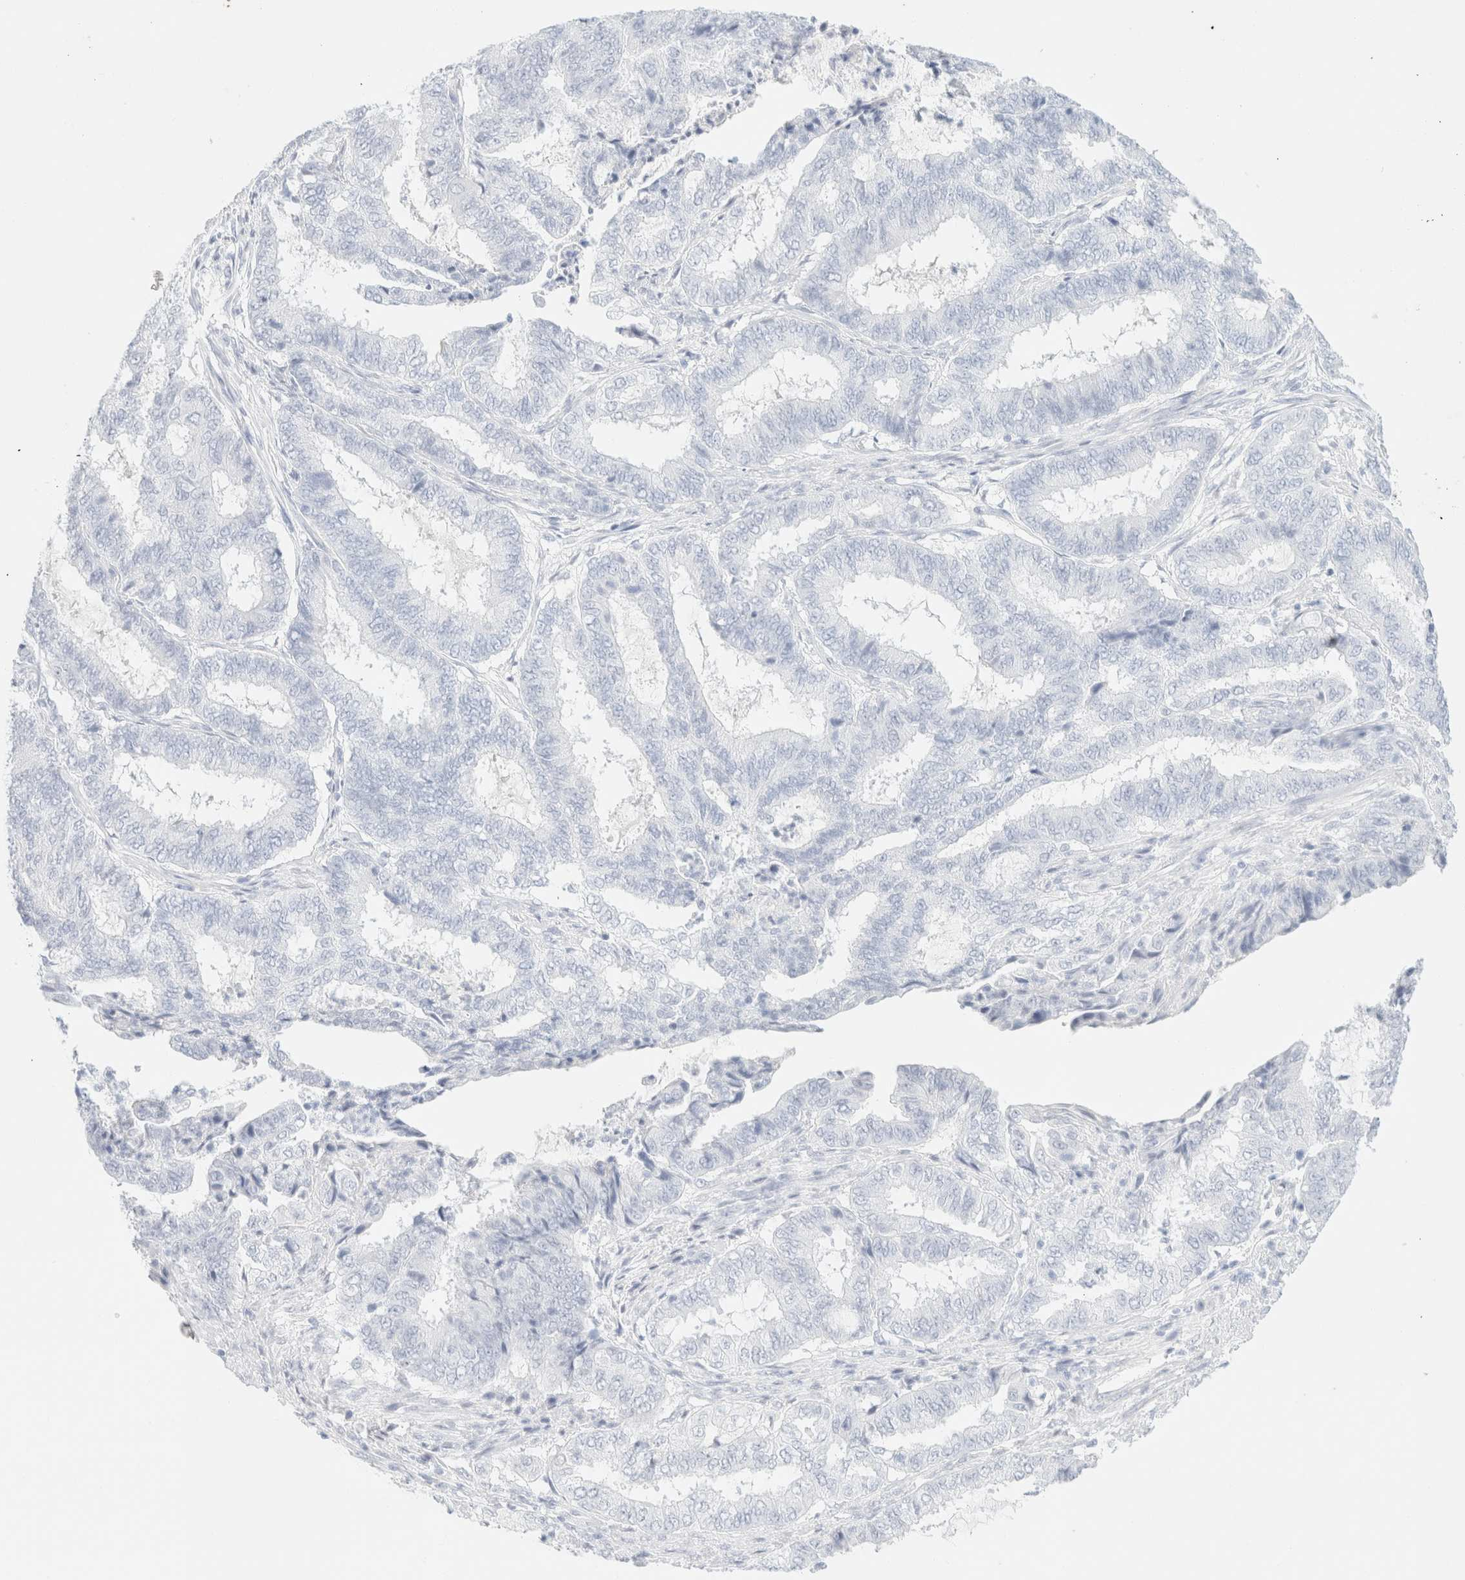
{"staining": {"intensity": "negative", "quantity": "none", "location": "none"}, "tissue": "endometrial cancer", "cell_type": "Tumor cells", "image_type": "cancer", "snomed": [{"axis": "morphology", "description": "Adenocarcinoma, NOS"}, {"axis": "topography", "description": "Endometrium"}], "caption": "Micrograph shows no protein positivity in tumor cells of endometrial cancer tissue.", "gene": "KRT15", "patient": {"sex": "female", "age": 51}}